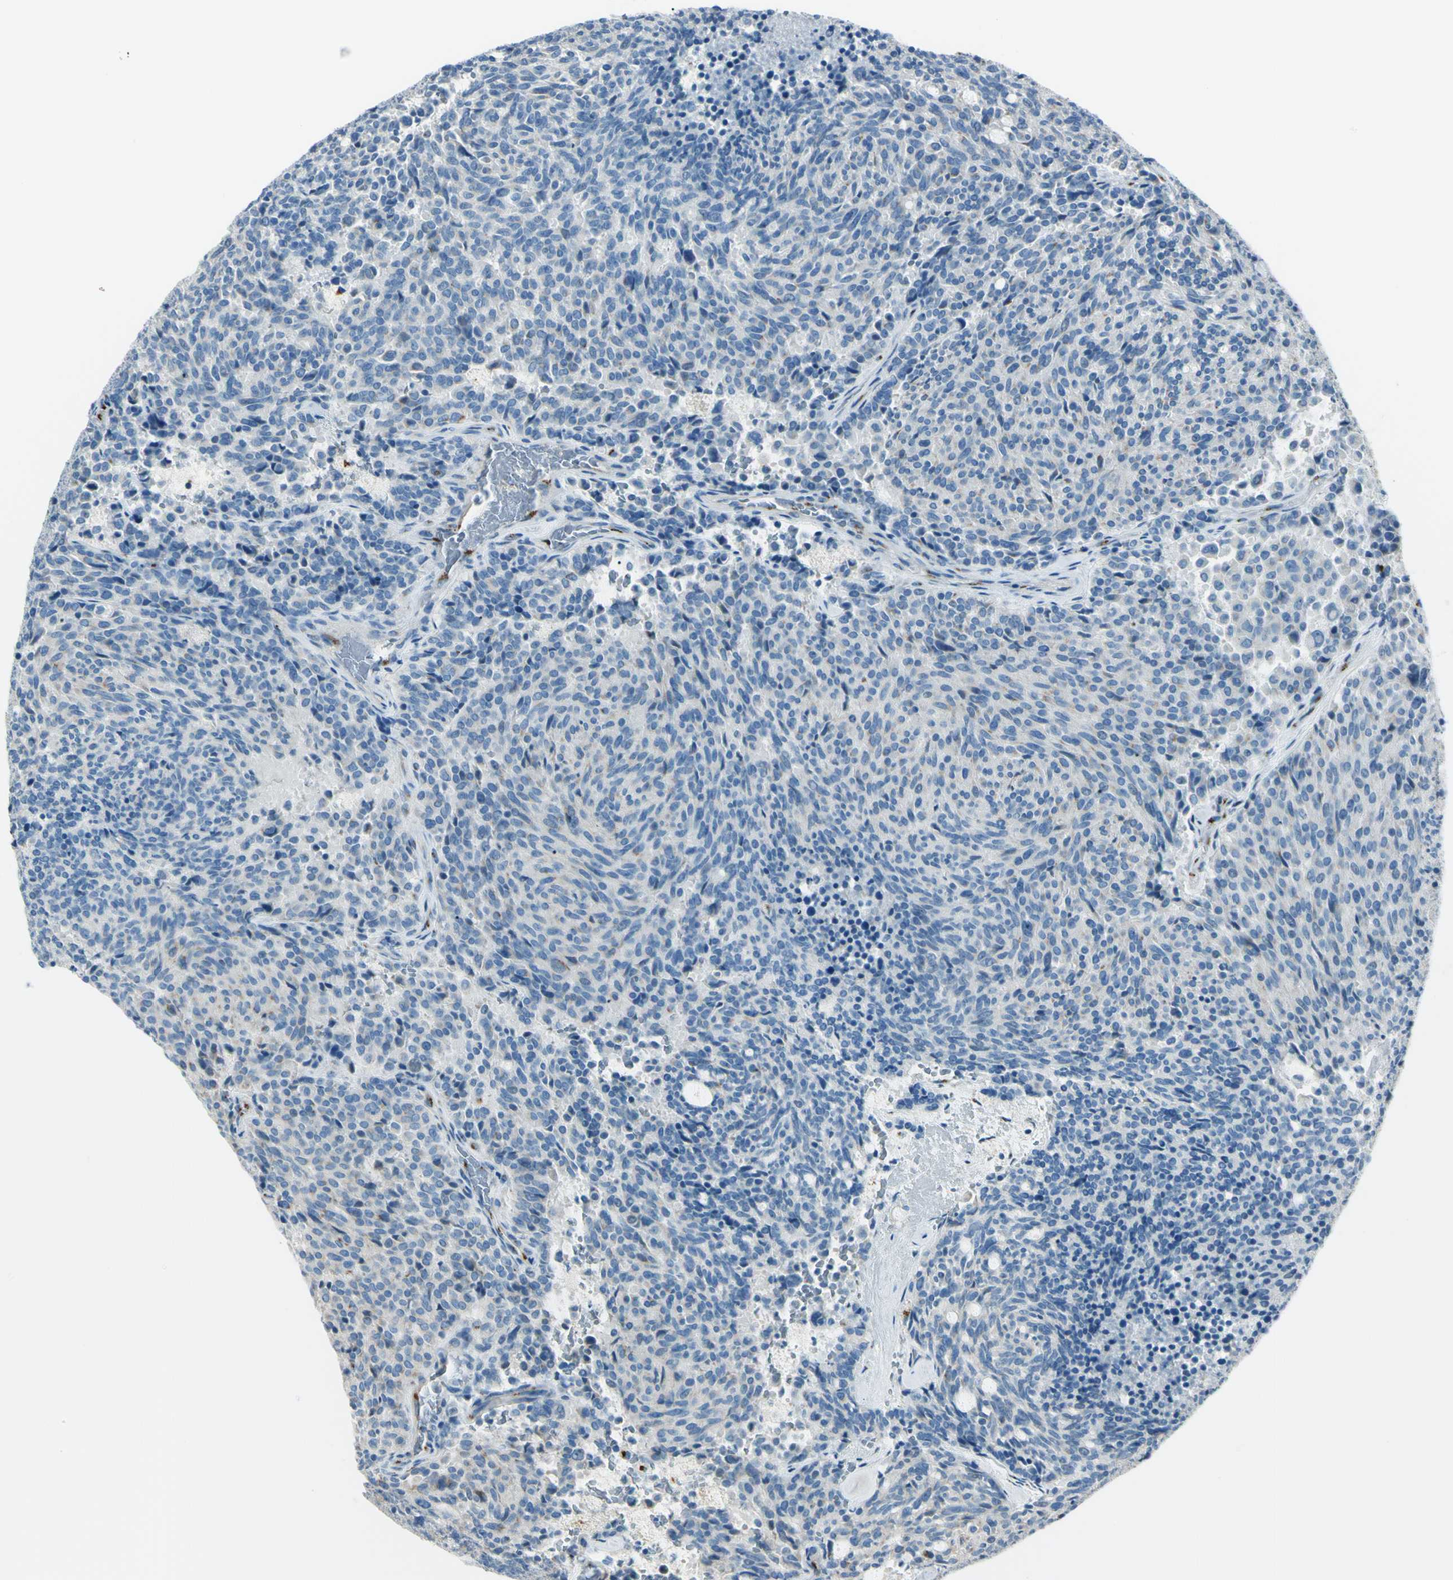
{"staining": {"intensity": "weak", "quantity": "<25%", "location": "cytoplasmic/membranous"}, "tissue": "carcinoid", "cell_type": "Tumor cells", "image_type": "cancer", "snomed": [{"axis": "morphology", "description": "Carcinoid, malignant, NOS"}, {"axis": "topography", "description": "Pancreas"}], "caption": "Tumor cells are negative for protein expression in human carcinoid. (Brightfield microscopy of DAB (3,3'-diaminobenzidine) IHC at high magnification).", "gene": "B4GALT1", "patient": {"sex": "female", "age": 54}}